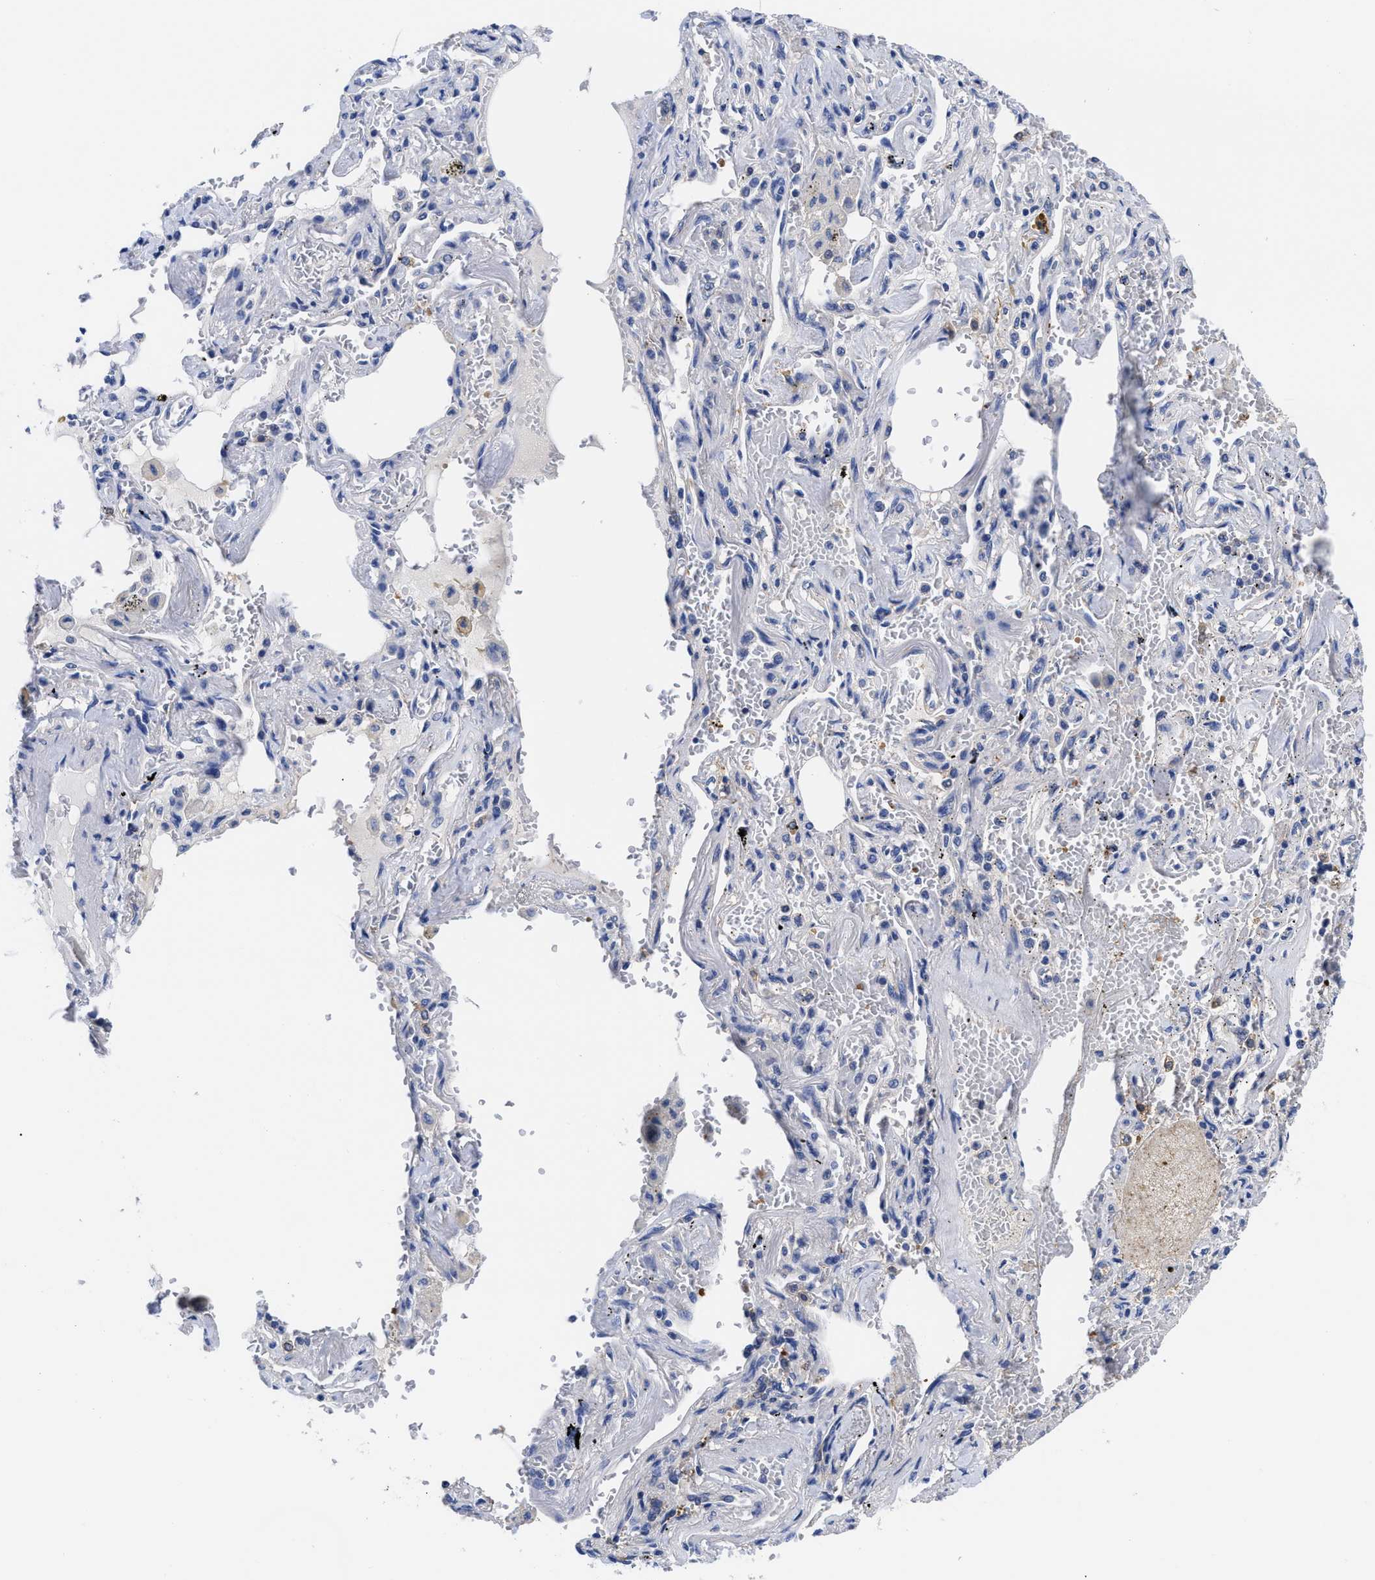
{"staining": {"intensity": "negative", "quantity": "none", "location": "none"}, "tissue": "lung cancer", "cell_type": "Tumor cells", "image_type": "cancer", "snomed": [{"axis": "morphology", "description": "Adenocarcinoma, NOS"}, {"axis": "topography", "description": "Lung"}], "caption": "IHC of human lung cancer (adenocarcinoma) exhibits no staining in tumor cells.", "gene": "RBKS", "patient": {"sex": "female", "age": 65}}